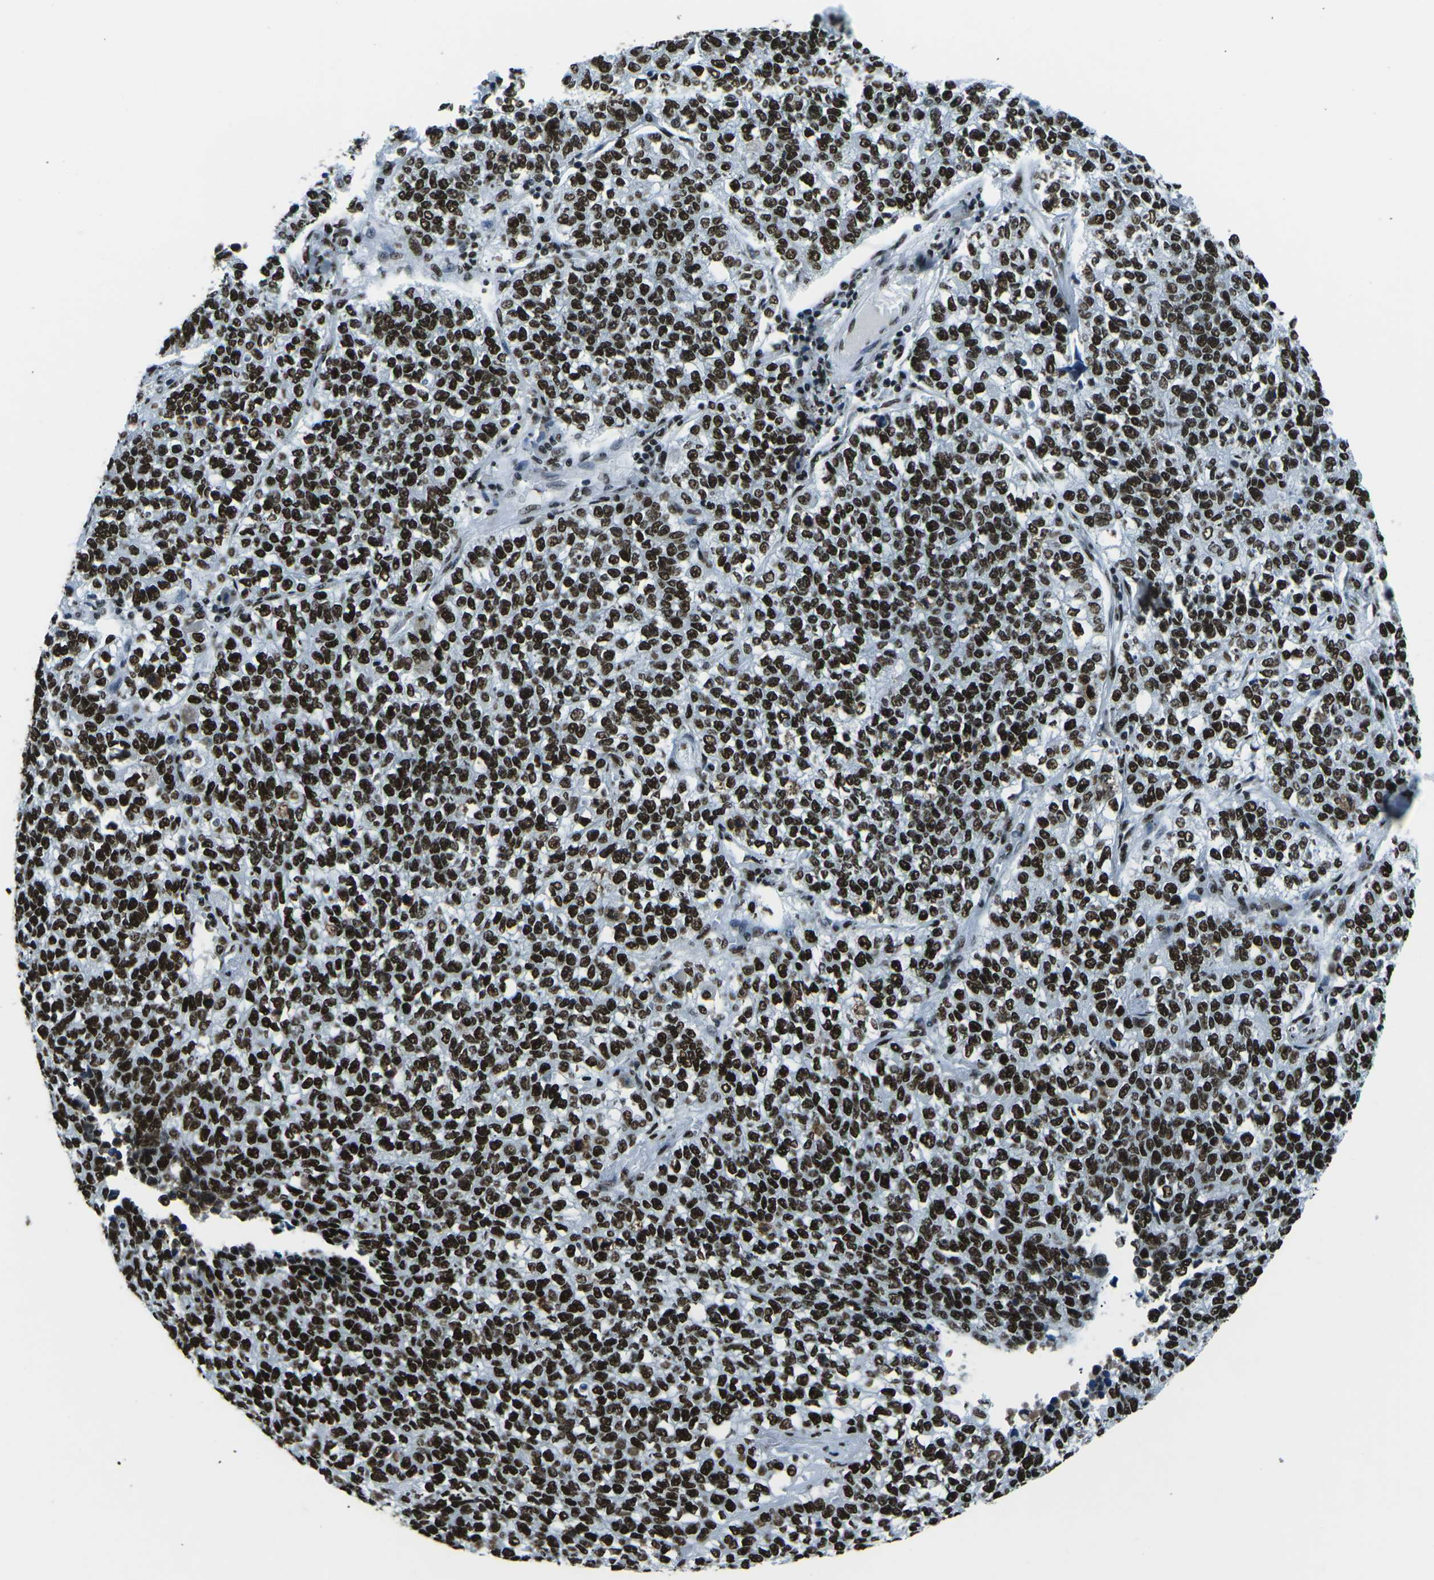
{"staining": {"intensity": "strong", "quantity": ">75%", "location": "nuclear"}, "tissue": "lung cancer", "cell_type": "Tumor cells", "image_type": "cancer", "snomed": [{"axis": "morphology", "description": "Adenocarcinoma, NOS"}, {"axis": "topography", "description": "Lung"}], "caption": "Lung cancer (adenocarcinoma) tissue displays strong nuclear positivity in about >75% of tumor cells, visualized by immunohistochemistry. The protein is stained brown, and the nuclei are stained in blue (DAB IHC with brightfield microscopy, high magnification).", "gene": "HNRNPL", "patient": {"sex": "male", "age": 49}}